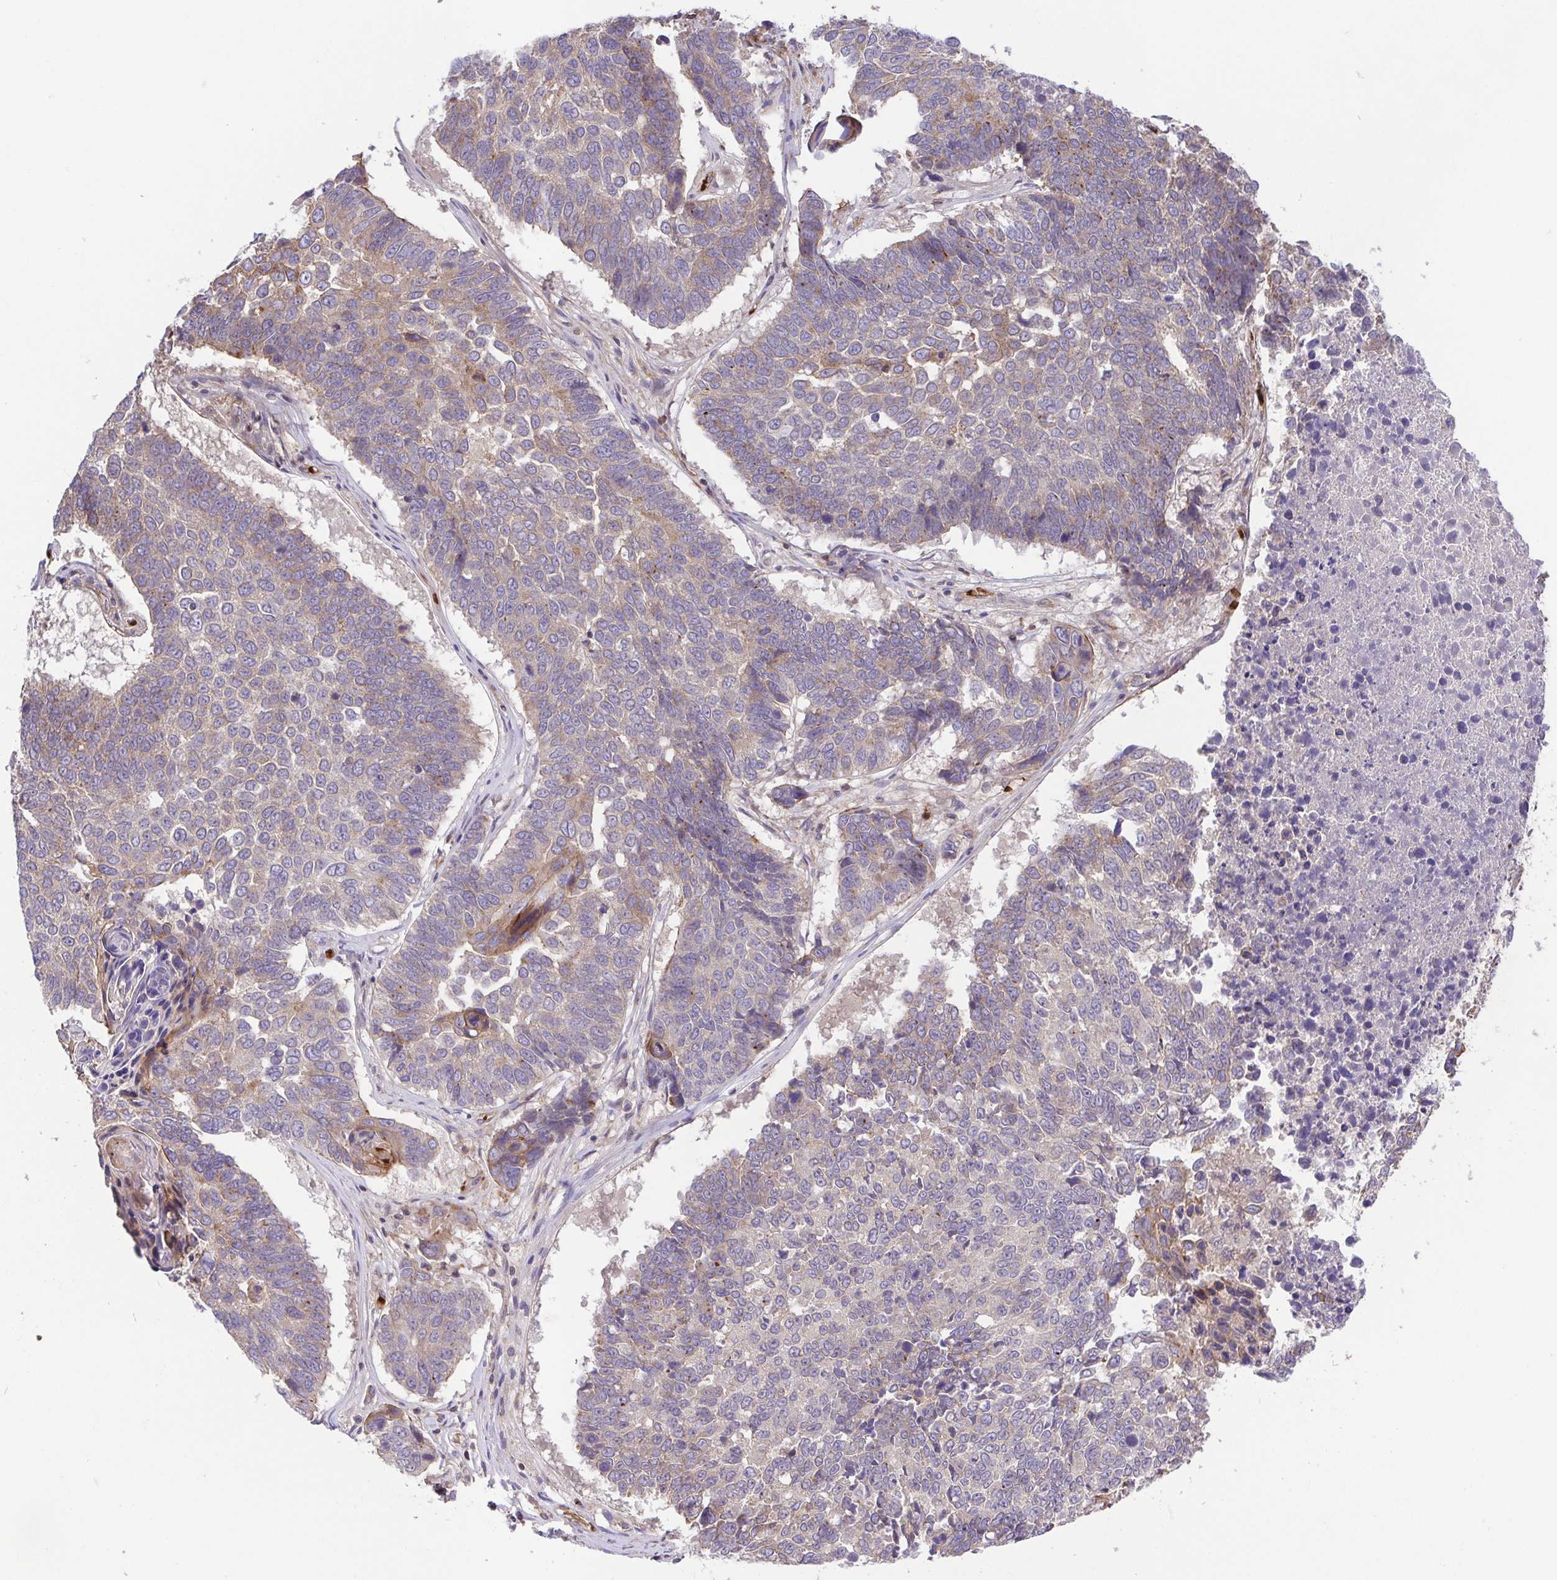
{"staining": {"intensity": "weak", "quantity": "<25%", "location": "cytoplasmic/membranous"}, "tissue": "lung cancer", "cell_type": "Tumor cells", "image_type": "cancer", "snomed": [{"axis": "morphology", "description": "Squamous cell carcinoma, NOS"}, {"axis": "topography", "description": "Lung"}], "caption": "Tumor cells show no significant staining in lung cancer (squamous cell carcinoma). (Stains: DAB (3,3'-diaminobenzidine) immunohistochemistry (IHC) with hematoxylin counter stain, Microscopy: brightfield microscopy at high magnification).", "gene": "IDE", "patient": {"sex": "male", "age": 73}}